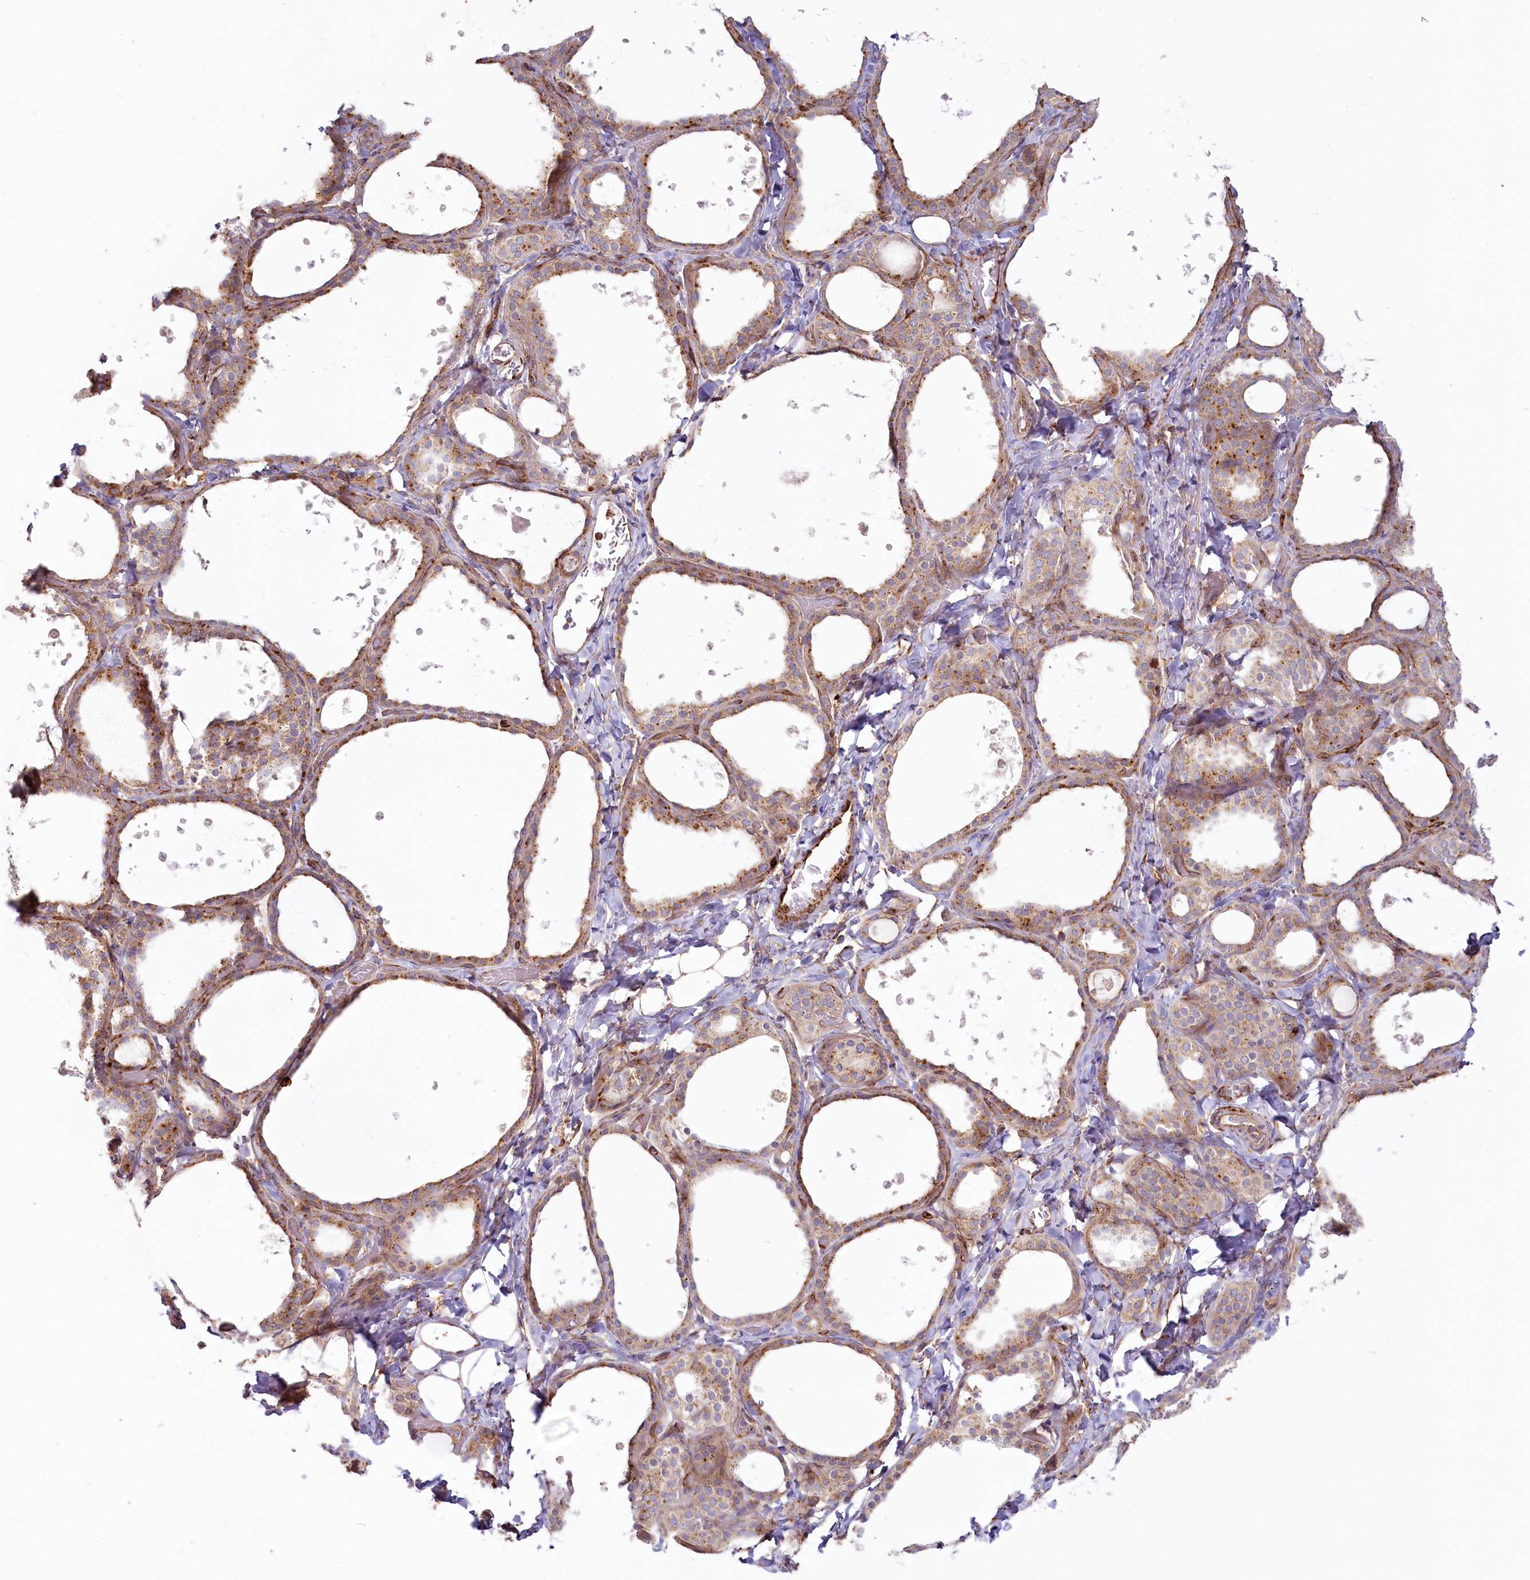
{"staining": {"intensity": "moderate", "quantity": ">75%", "location": "cytoplasmic/membranous"}, "tissue": "thyroid gland", "cell_type": "Glandular cells", "image_type": "normal", "snomed": [{"axis": "morphology", "description": "Normal tissue, NOS"}, {"axis": "topography", "description": "Thyroid gland"}], "caption": "Immunohistochemistry staining of normal thyroid gland, which displays medium levels of moderate cytoplasmic/membranous positivity in approximately >75% of glandular cells indicating moderate cytoplasmic/membranous protein positivity. The staining was performed using DAB (3,3'-diaminobenzidine) (brown) for protein detection and nuclei were counterstained in hematoxylin (blue).", "gene": "HARS2", "patient": {"sex": "female", "age": 44}}